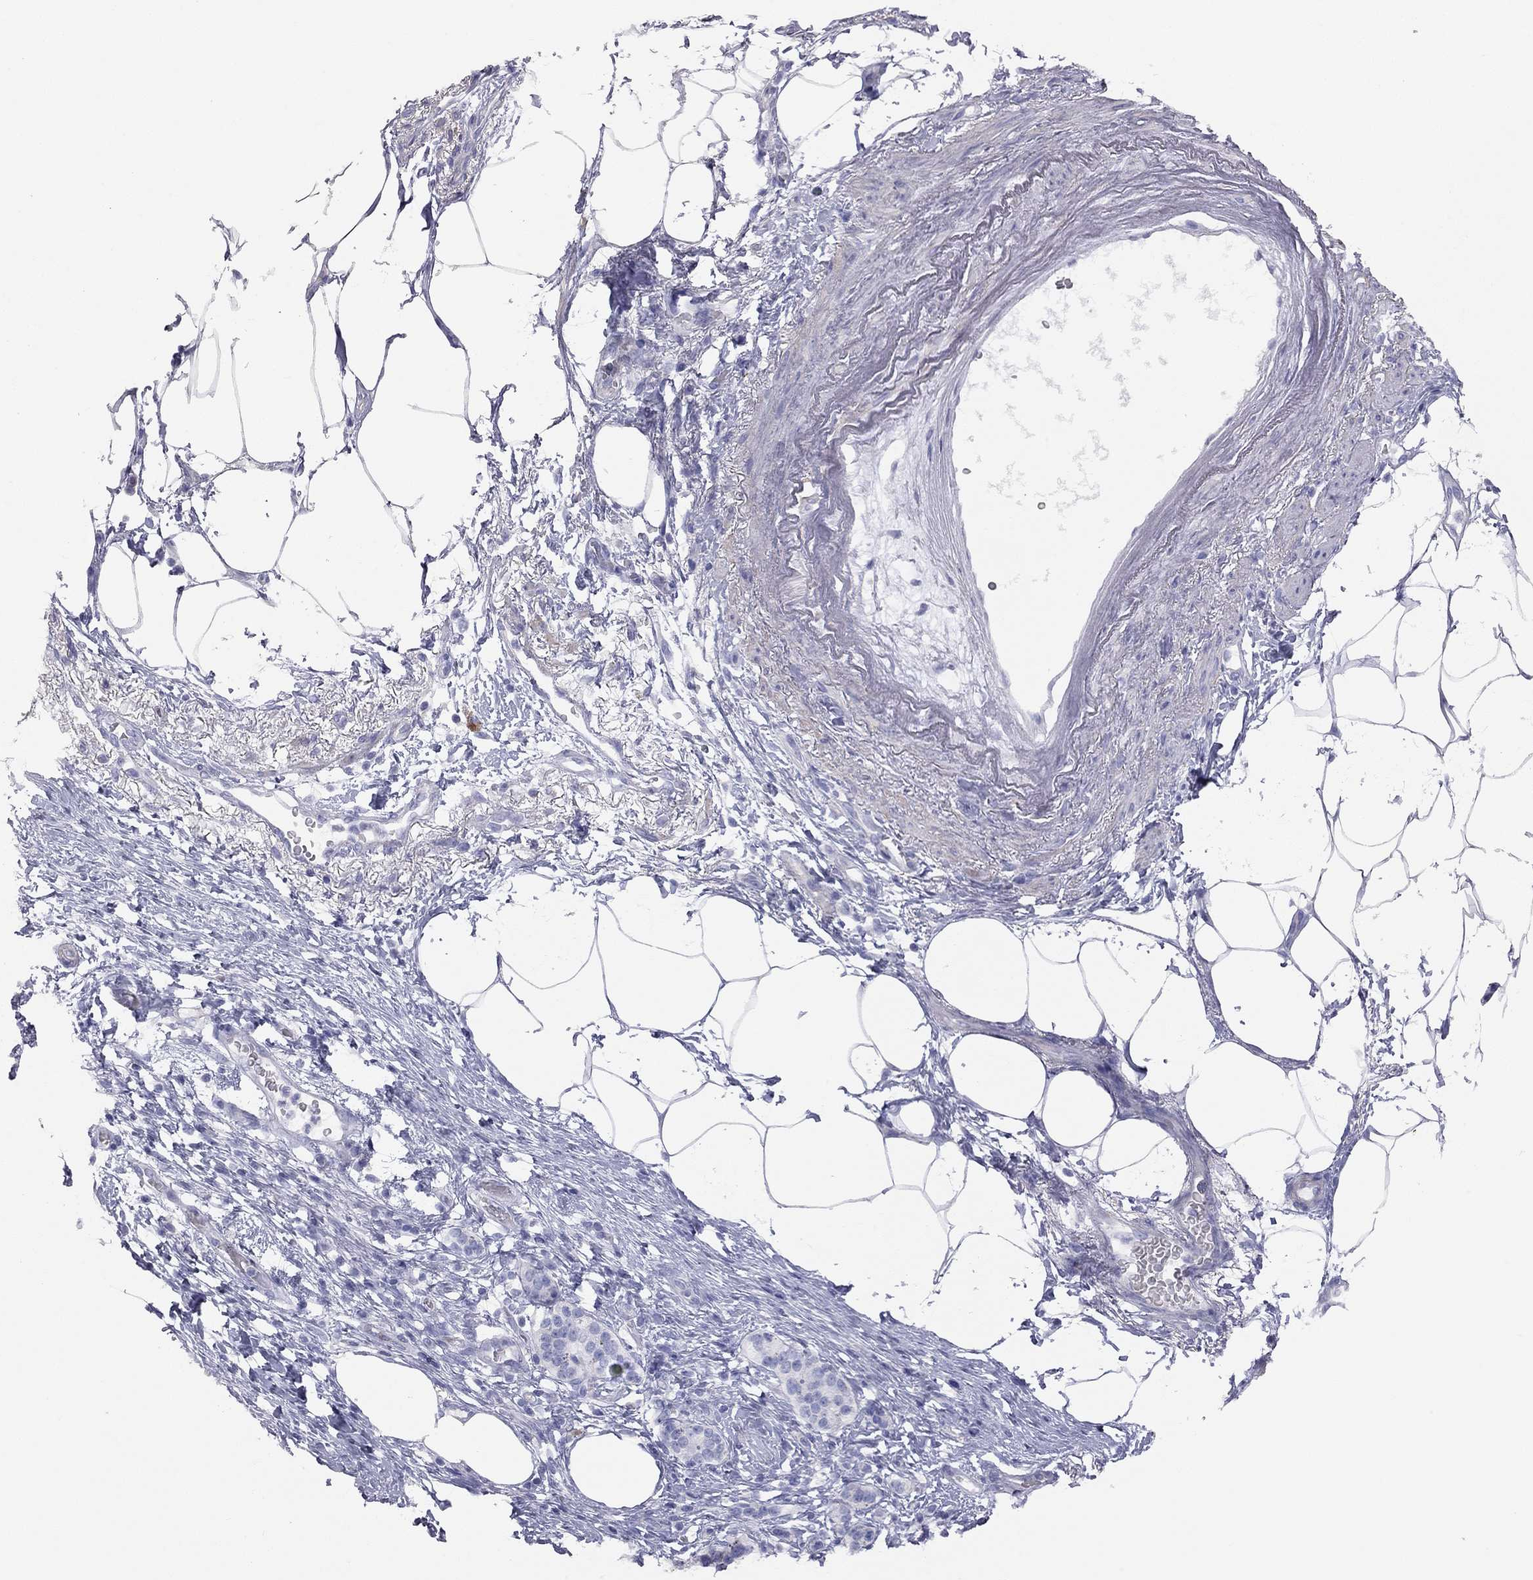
{"staining": {"intensity": "negative", "quantity": "none", "location": "none"}, "tissue": "pancreatic cancer", "cell_type": "Tumor cells", "image_type": "cancer", "snomed": [{"axis": "morphology", "description": "Adenocarcinoma, NOS"}, {"axis": "topography", "description": "Pancreas"}], "caption": "There is no significant positivity in tumor cells of pancreatic adenocarcinoma.", "gene": "ADCYAP1", "patient": {"sex": "female", "age": 72}}